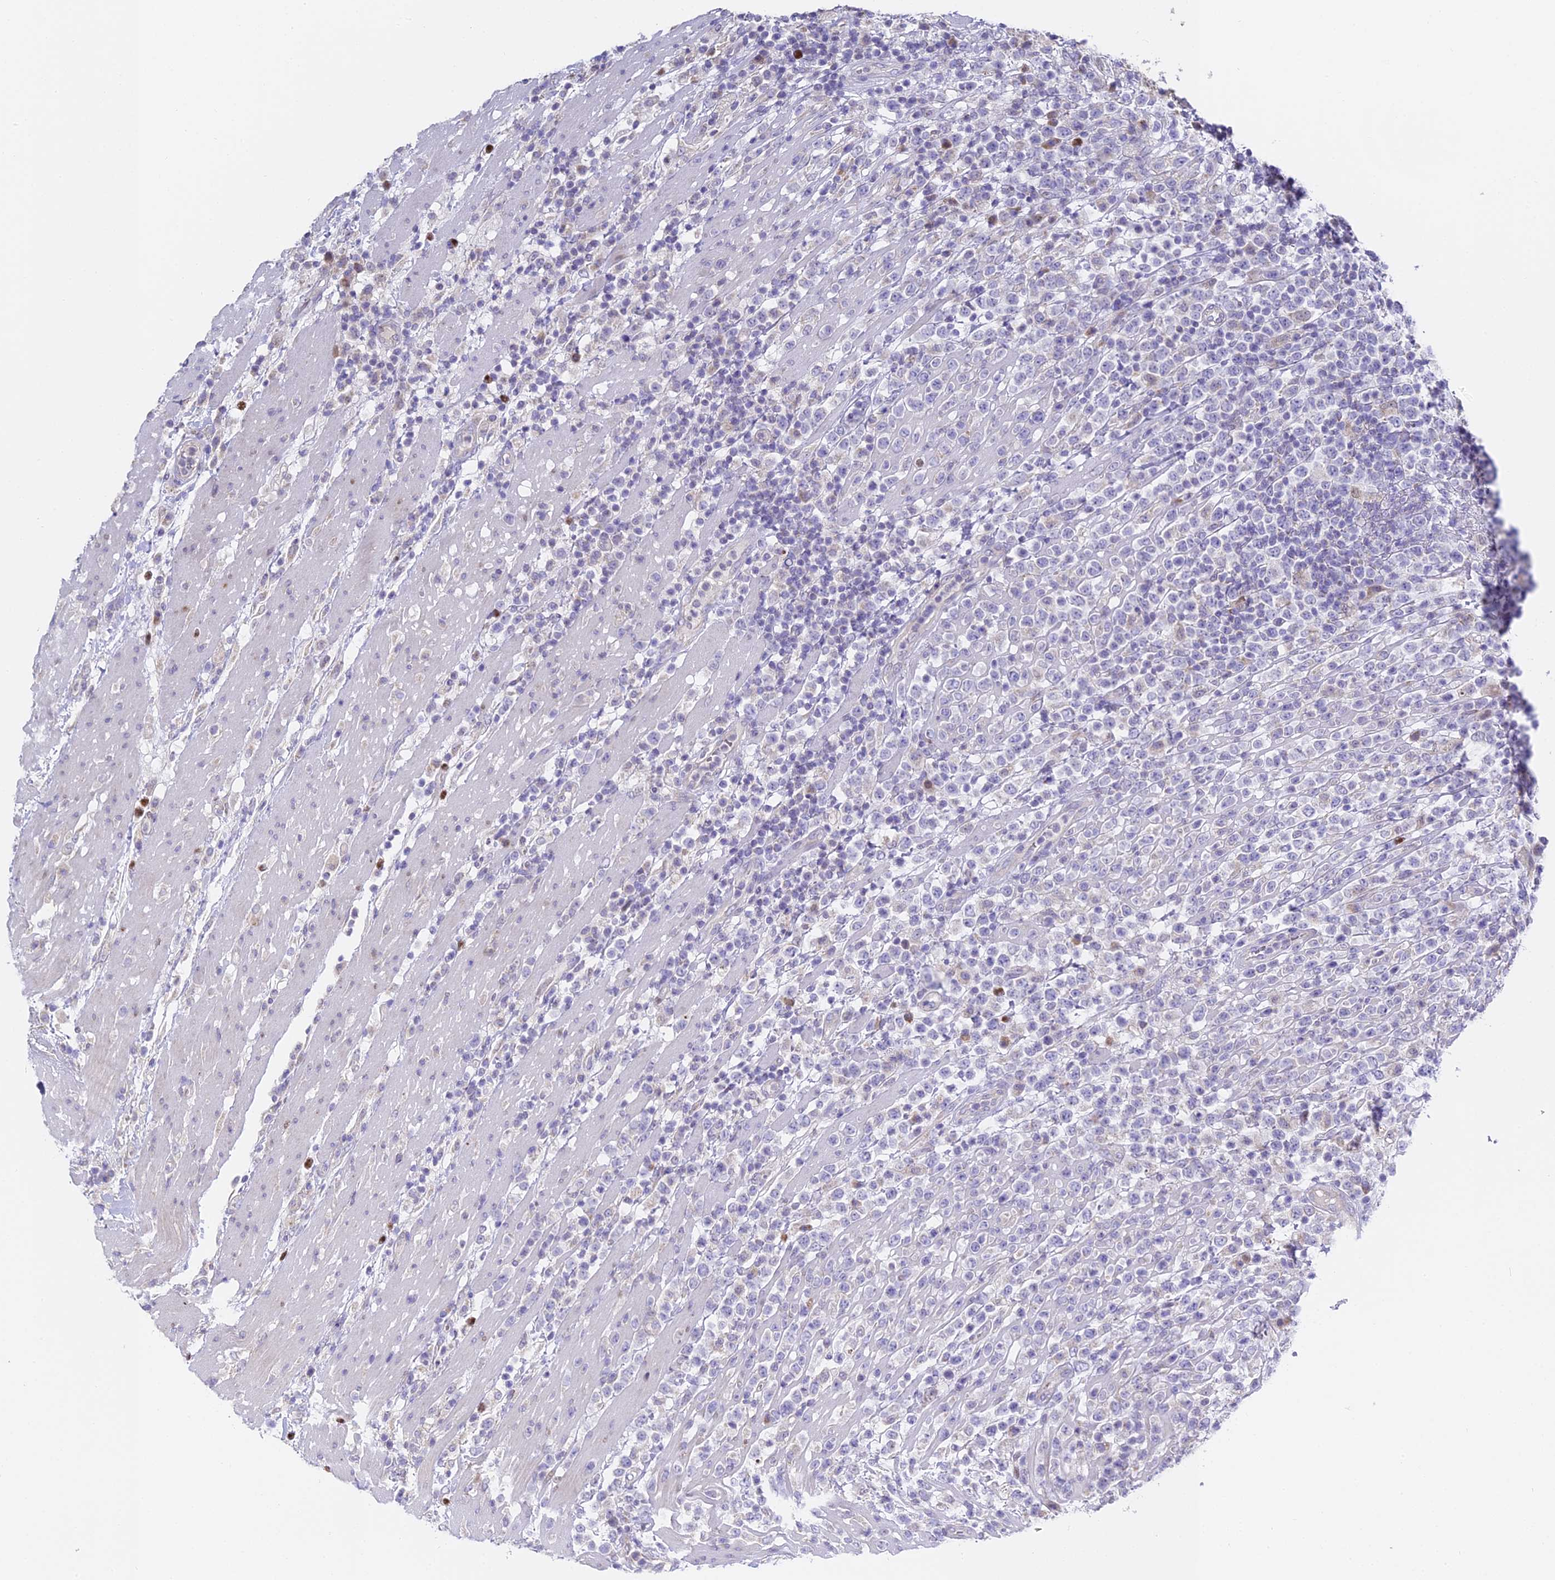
{"staining": {"intensity": "negative", "quantity": "none", "location": "none"}, "tissue": "lymphoma", "cell_type": "Tumor cells", "image_type": "cancer", "snomed": [{"axis": "morphology", "description": "Malignant lymphoma, non-Hodgkin's type, High grade"}, {"axis": "topography", "description": "Colon"}], "caption": "This is an IHC micrograph of malignant lymphoma, non-Hodgkin's type (high-grade). There is no positivity in tumor cells.", "gene": "SERP1", "patient": {"sex": "female", "age": 53}}